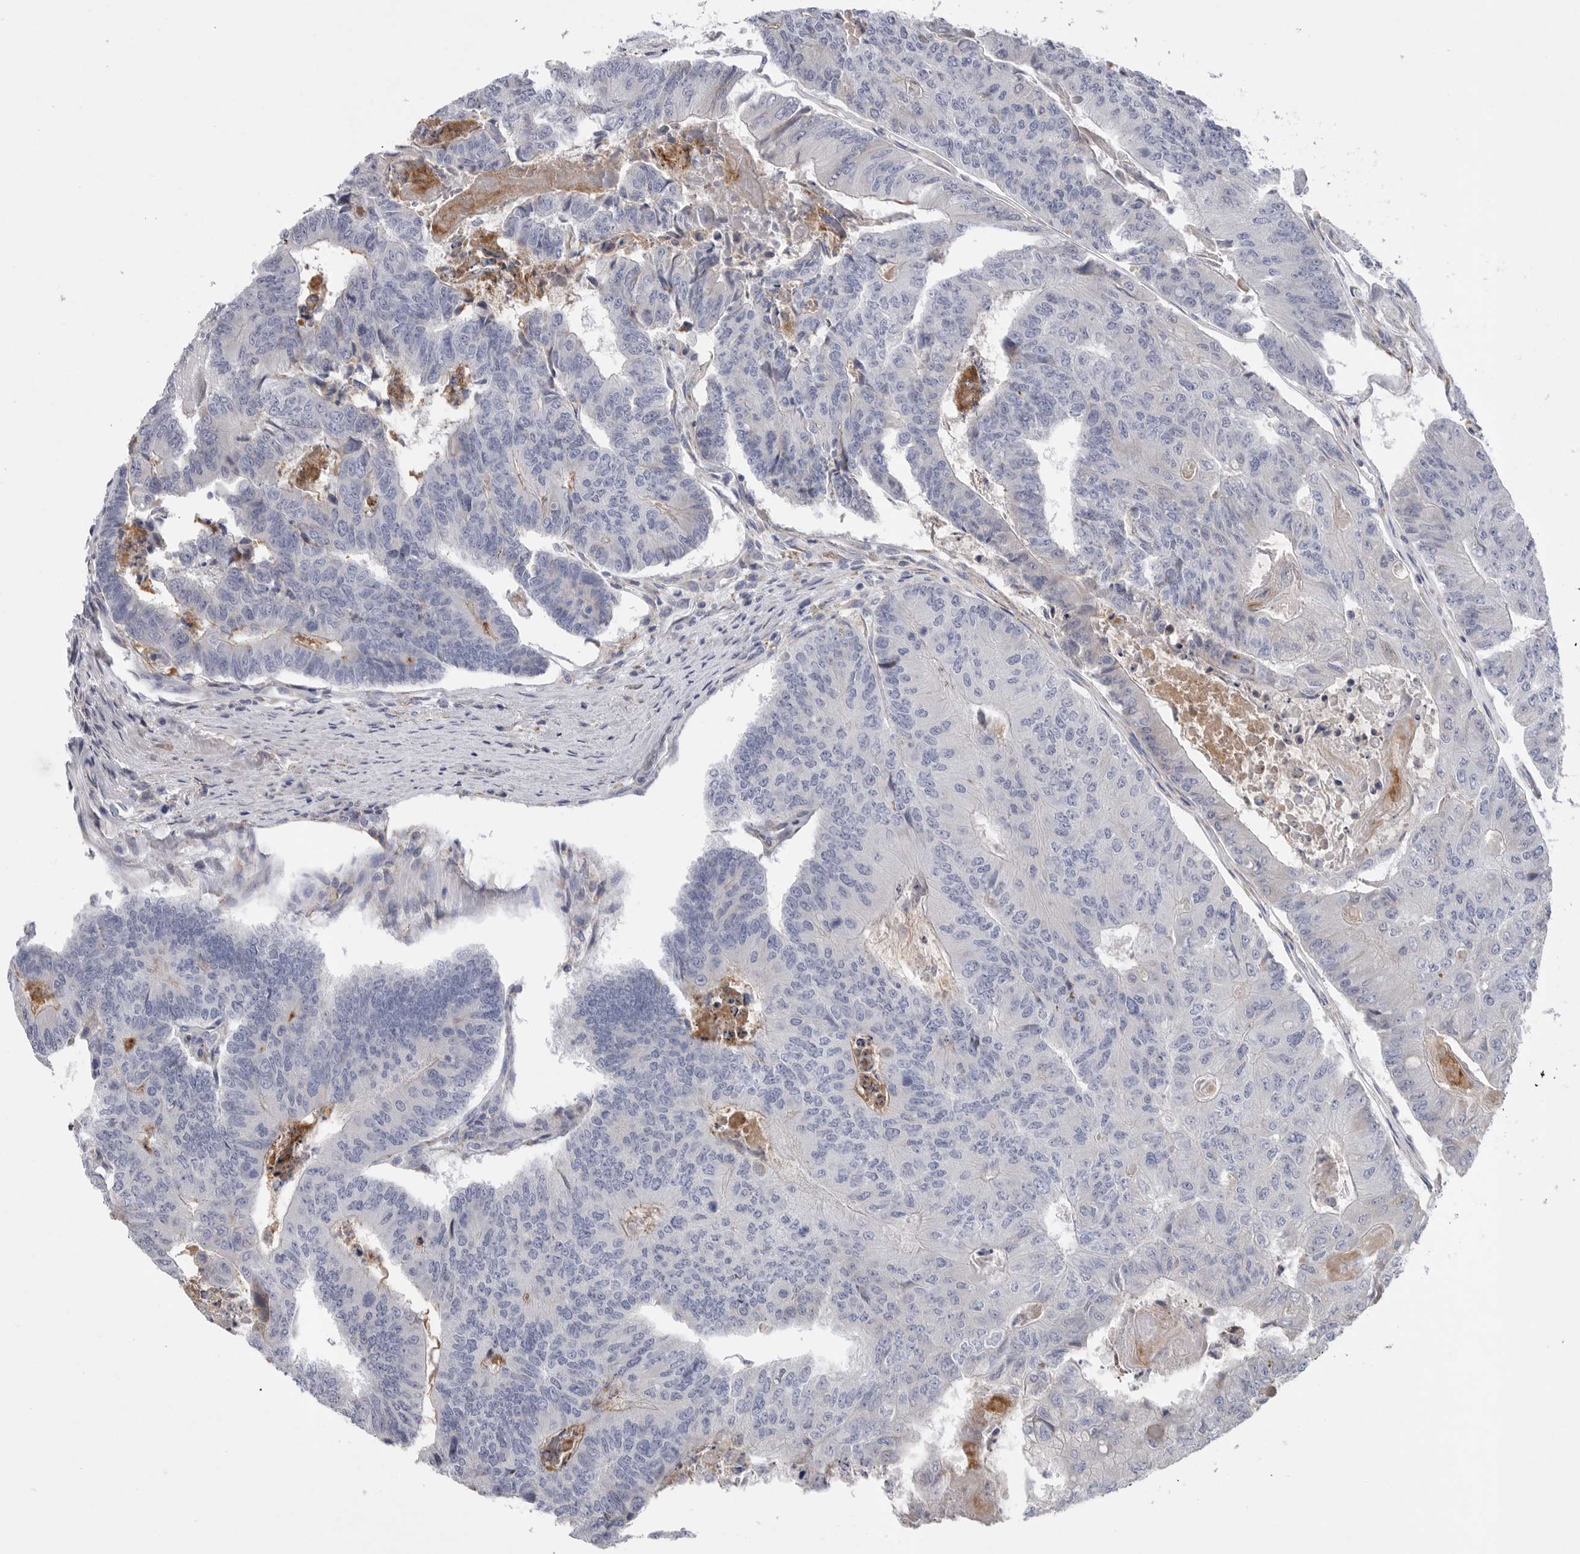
{"staining": {"intensity": "negative", "quantity": "none", "location": "none"}, "tissue": "colorectal cancer", "cell_type": "Tumor cells", "image_type": "cancer", "snomed": [{"axis": "morphology", "description": "Adenocarcinoma, NOS"}, {"axis": "topography", "description": "Colon"}], "caption": "High magnification brightfield microscopy of colorectal cancer (adenocarcinoma) stained with DAB (3,3'-diaminobenzidine) (brown) and counterstained with hematoxylin (blue): tumor cells show no significant staining.", "gene": "CAMK2B", "patient": {"sex": "female", "age": 67}}